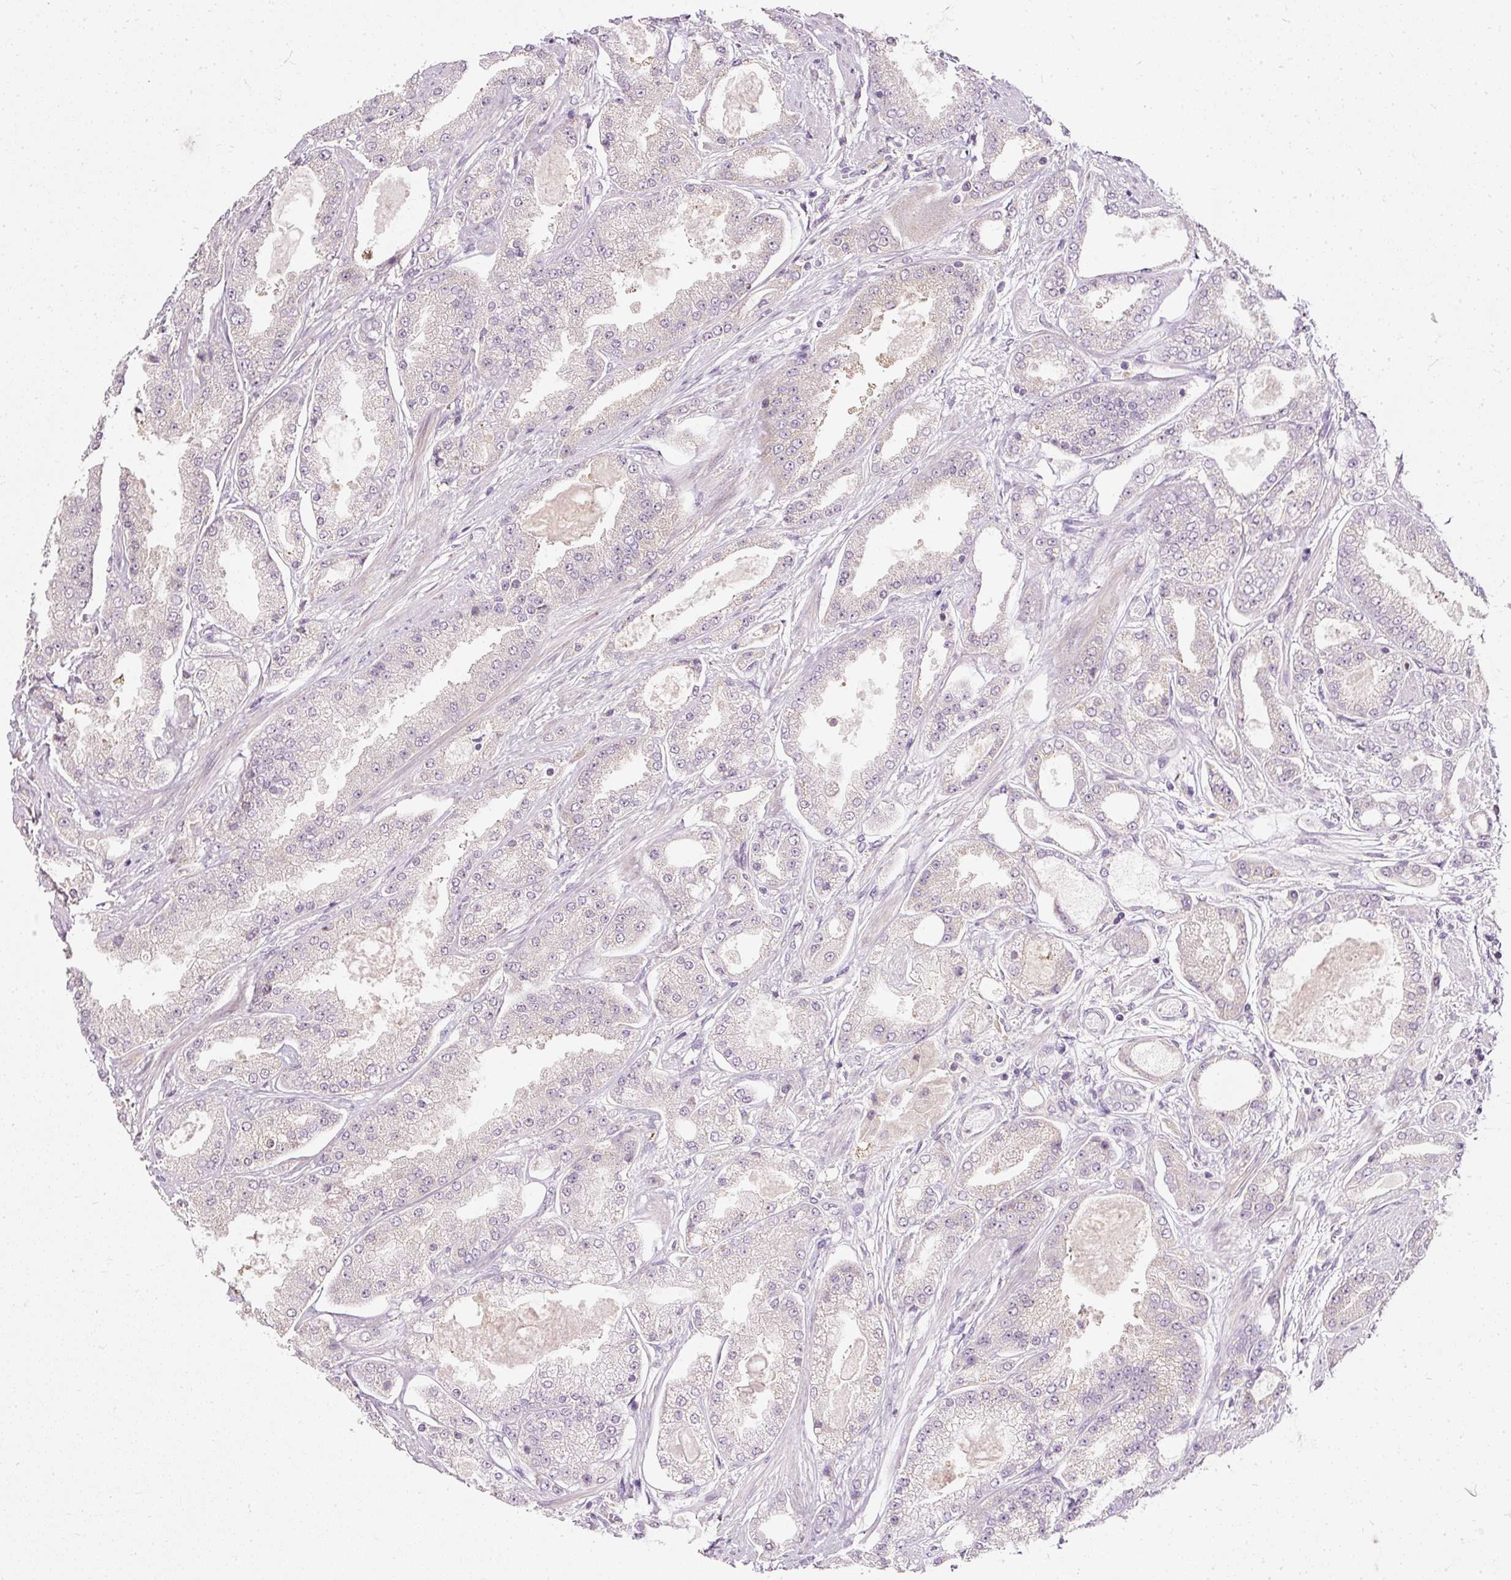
{"staining": {"intensity": "negative", "quantity": "none", "location": "none"}, "tissue": "prostate cancer", "cell_type": "Tumor cells", "image_type": "cancer", "snomed": [{"axis": "morphology", "description": "Adenocarcinoma, High grade"}, {"axis": "topography", "description": "Prostate"}], "caption": "High magnification brightfield microscopy of prostate cancer (adenocarcinoma (high-grade)) stained with DAB (brown) and counterstained with hematoxylin (blue): tumor cells show no significant positivity. (DAB (3,3'-diaminobenzidine) IHC visualized using brightfield microscopy, high magnification).", "gene": "ARMH3", "patient": {"sex": "male", "age": 69}}